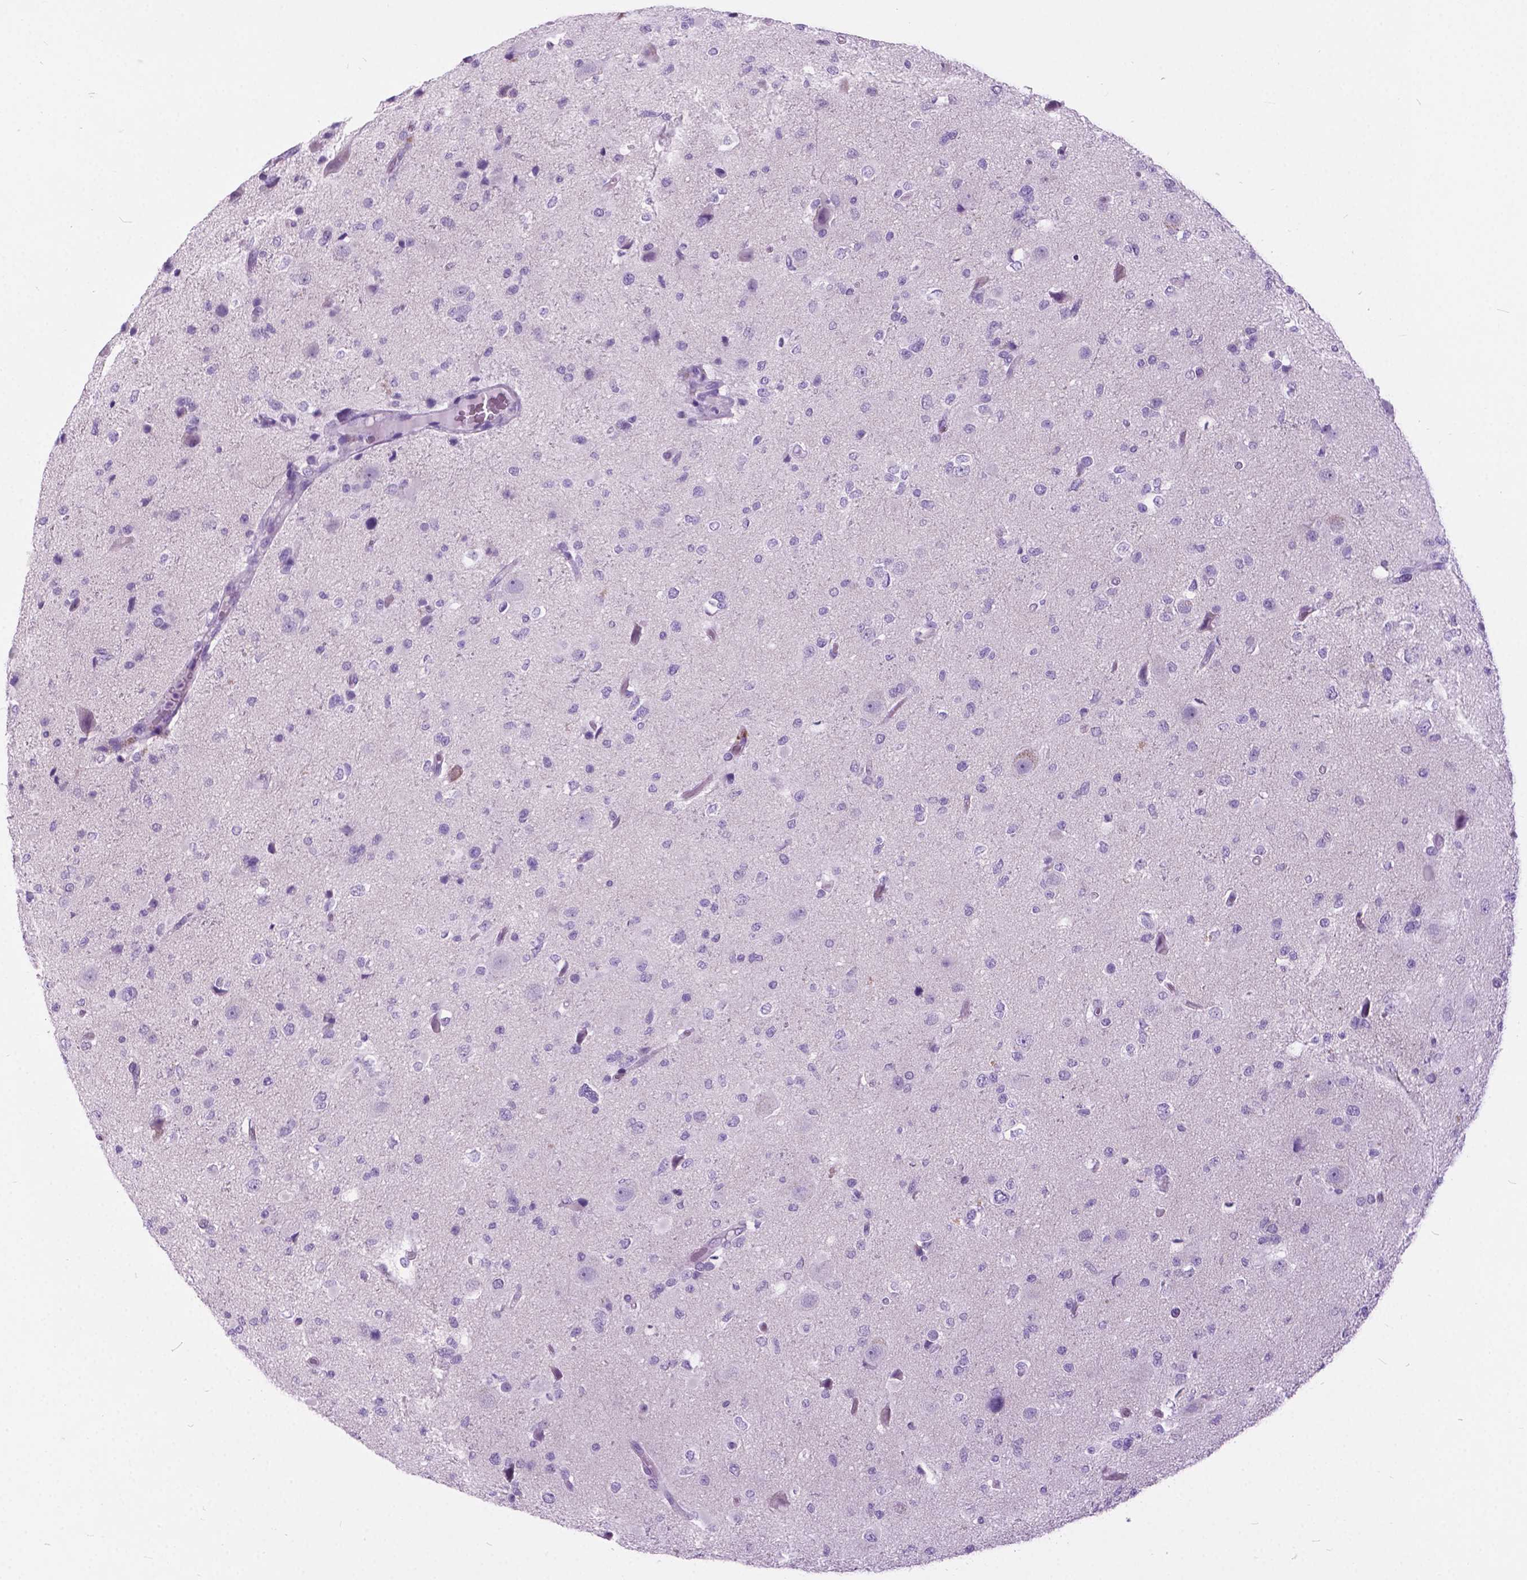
{"staining": {"intensity": "negative", "quantity": "none", "location": "none"}, "tissue": "glioma", "cell_type": "Tumor cells", "image_type": "cancer", "snomed": [{"axis": "morphology", "description": "Glioma, malignant, Low grade"}, {"axis": "topography", "description": "Brain"}], "caption": "Tumor cells are negative for brown protein staining in low-grade glioma (malignant). (DAB (3,3'-diaminobenzidine) immunohistochemistry (IHC) with hematoxylin counter stain).", "gene": "ARMS2", "patient": {"sex": "female", "age": 32}}